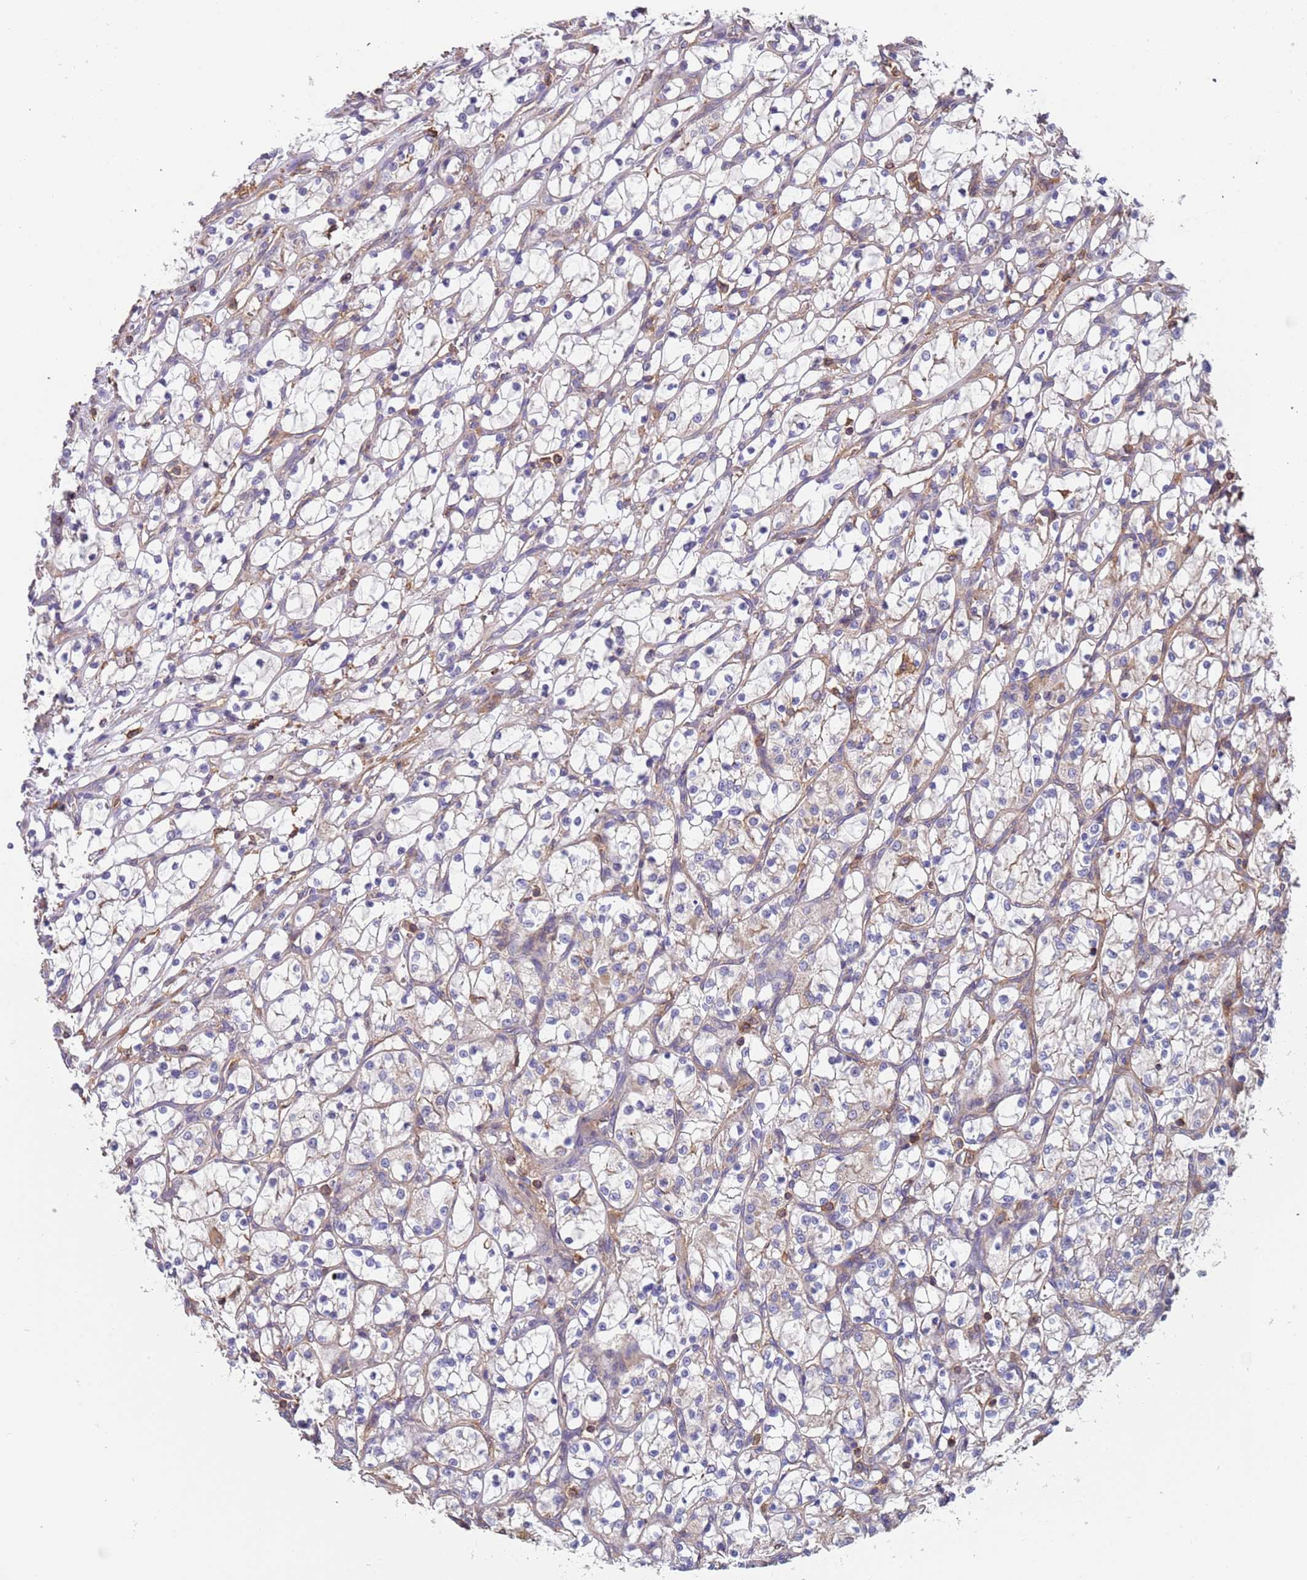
{"staining": {"intensity": "negative", "quantity": "none", "location": "none"}, "tissue": "renal cancer", "cell_type": "Tumor cells", "image_type": "cancer", "snomed": [{"axis": "morphology", "description": "Adenocarcinoma, NOS"}, {"axis": "topography", "description": "Kidney"}], "caption": "IHC image of renal cancer stained for a protein (brown), which shows no positivity in tumor cells. (DAB IHC, high magnification).", "gene": "SYT4", "patient": {"sex": "female", "age": 69}}